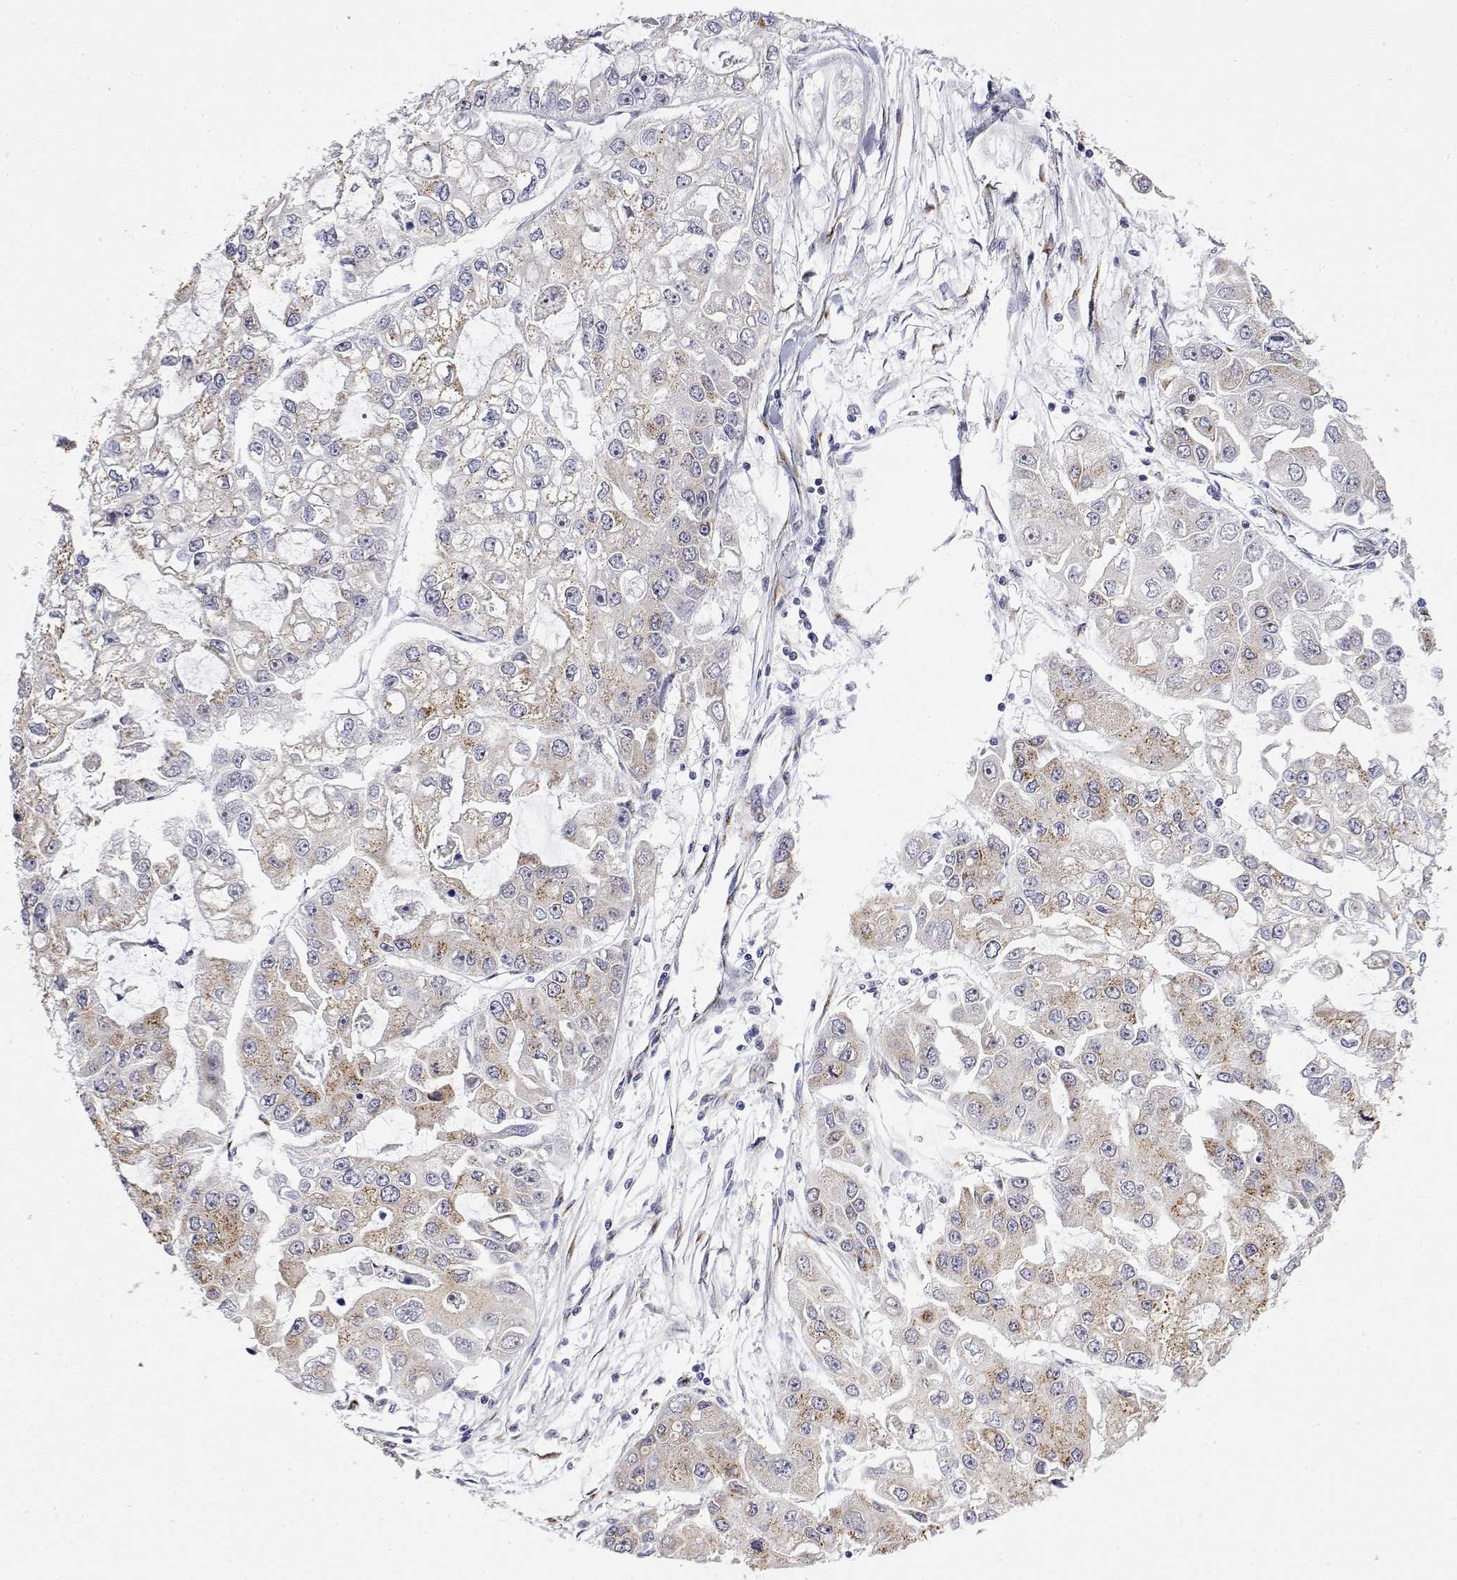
{"staining": {"intensity": "moderate", "quantity": "25%-75%", "location": "cytoplasmic/membranous"}, "tissue": "ovarian cancer", "cell_type": "Tumor cells", "image_type": "cancer", "snomed": [{"axis": "morphology", "description": "Cystadenocarcinoma, serous, NOS"}, {"axis": "topography", "description": "Ovary"}], "caption": "IHC image of neoplastic tissue: ovarian serous cystadenocarcinoma stained using IHC shows medium levels of moderate protein expression localized specifically in the cytoplasmic/membranous of tumor cells, appearing as a cytoplasmic/membranous brown color.", "gene": "YIPF3", "patient": {"sex": "female", "age": 56}}